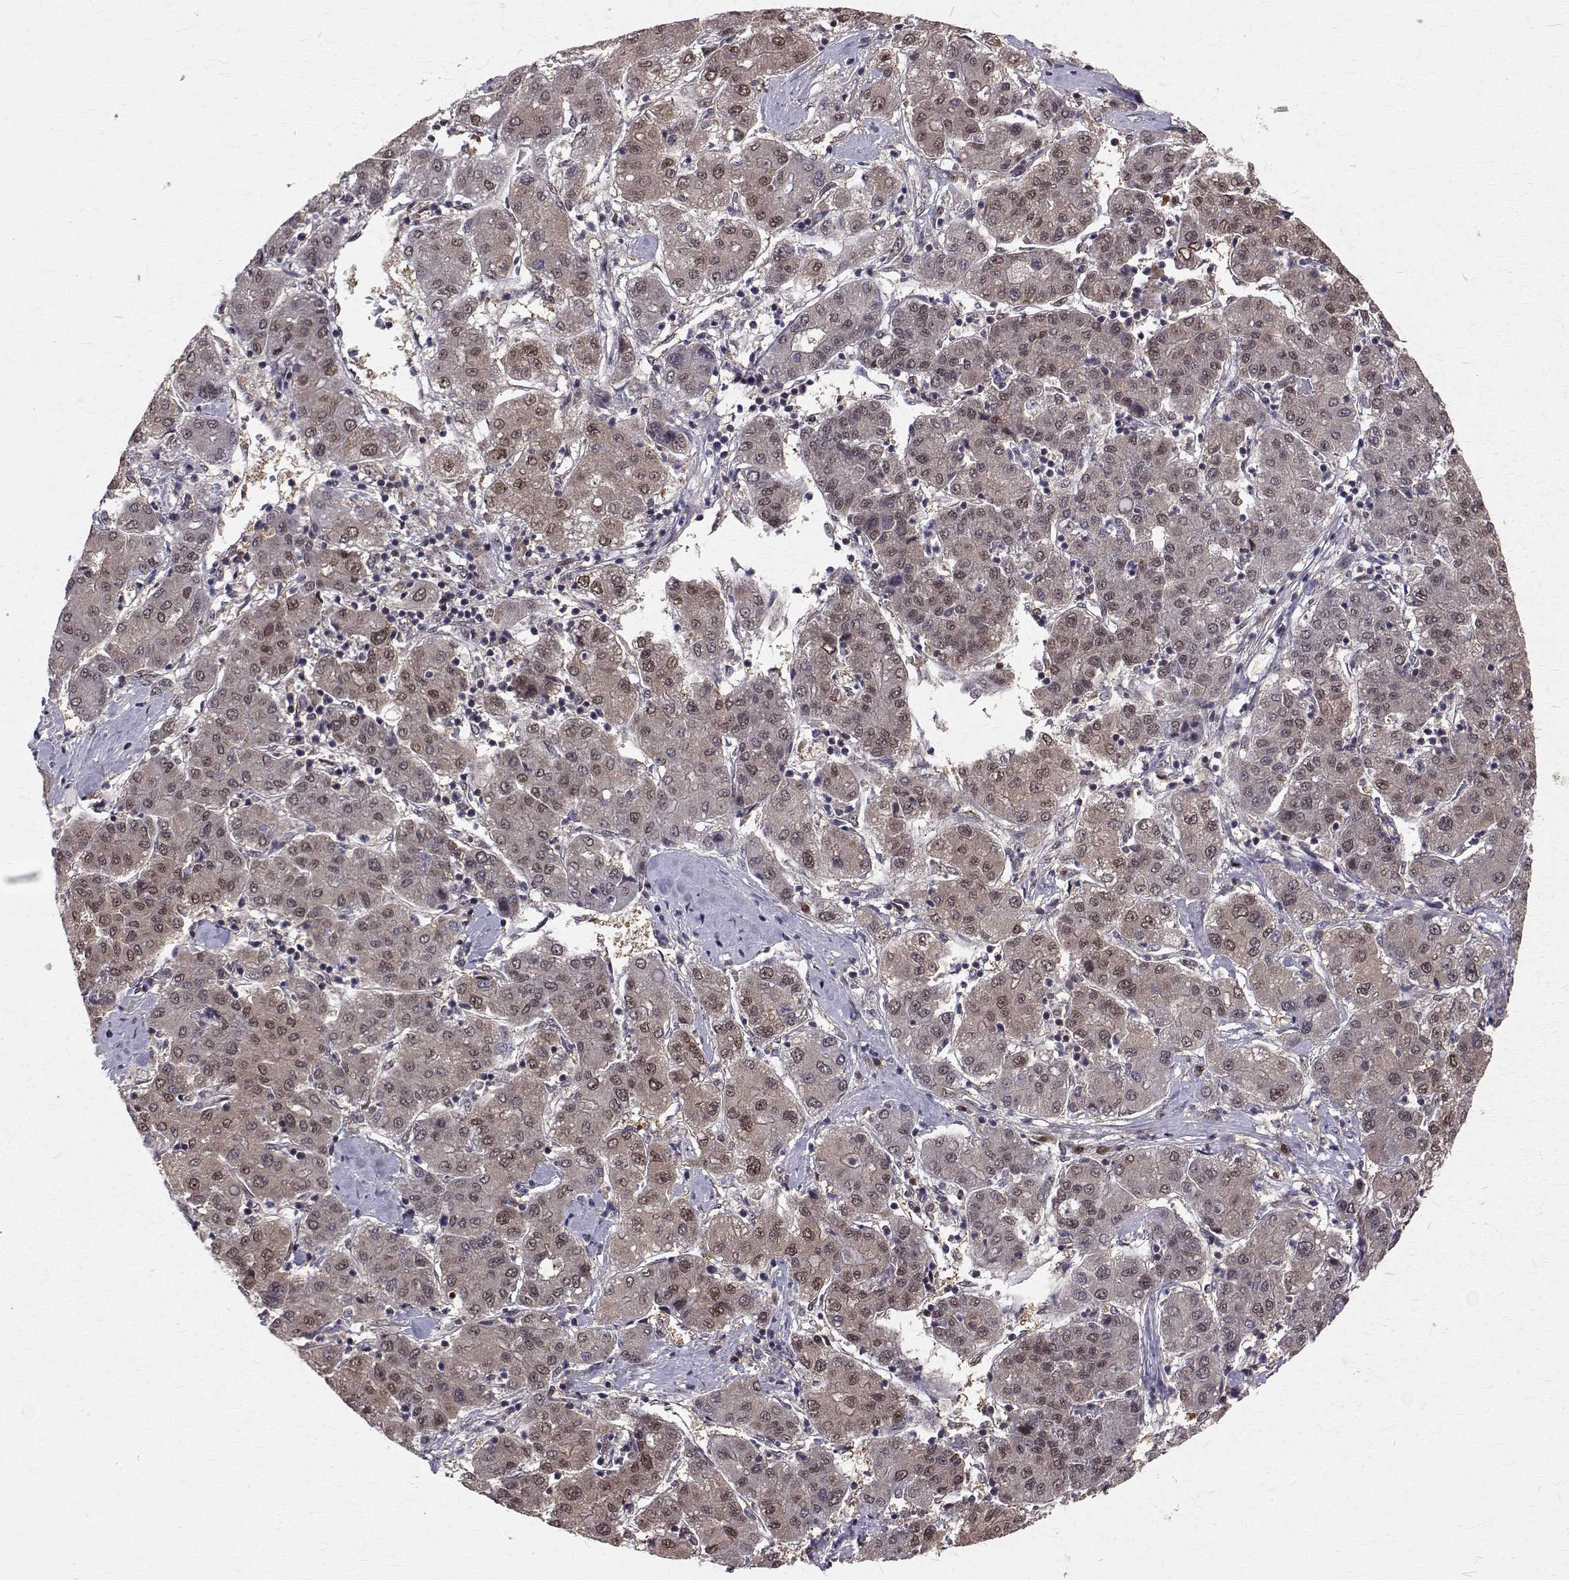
{"staining": {"intensity": "weak", "quantity": ">75%", "location": "nuclear"}, "tissue": "liver cancer", "cell_type": "Tumor cells", "image_type": "cancer", "snomed": [{"axis": "morphology", "description": "Carcinoma, Hepatocellular, NOS"}, {"axis": "topography", "description": "Liver"}], "caption": "Human hepatocellular carcinoma (liver) stained with a protein marker demonstrates weak staining in tumor cells.", "gene": "NIF3L1", "patient": {"sex": "male", "age": 65}}